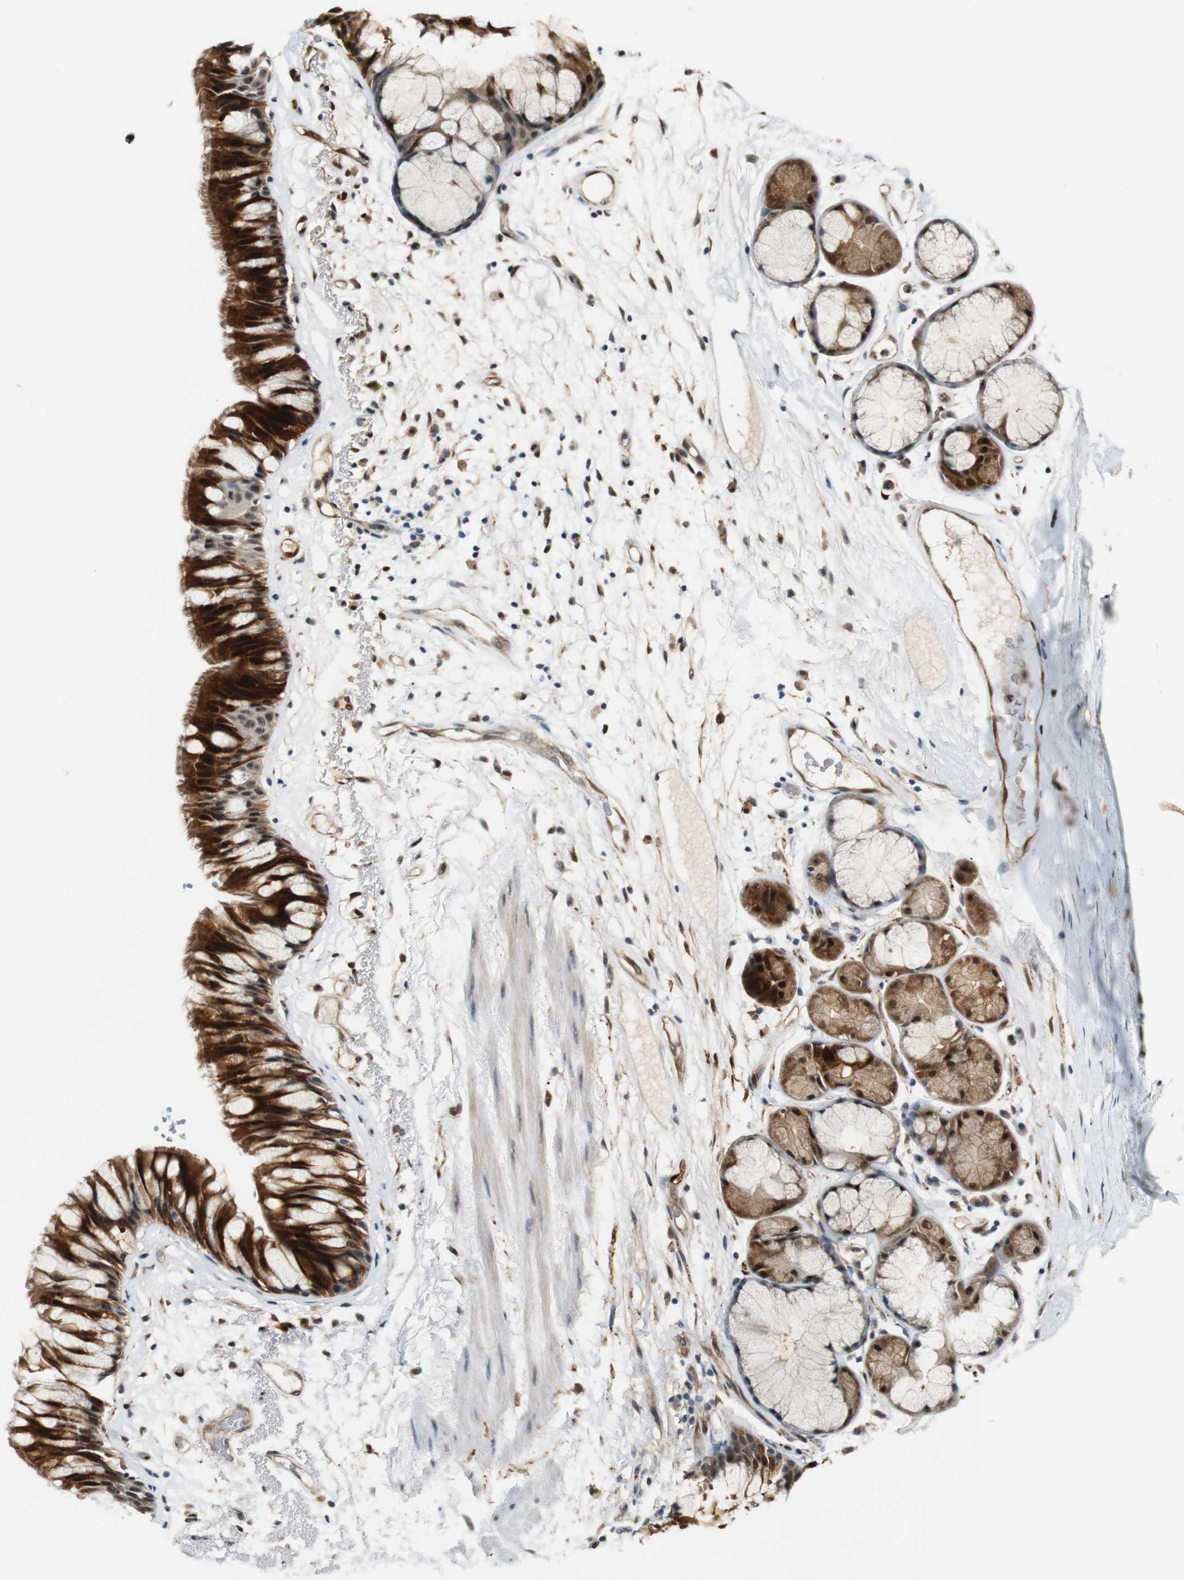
{"staining": {"intensity": "strong", "quantity": ">75%", "location": "cytoplasmic/membranous,nuclear"}, "tissue": "bronchus", "cell_type": "Respiratory epithelial cells", "image_type": "normal", "snomed": [{"axis": "morphology", "description": "Normal tissue, NOS"}, {"axis": "topography", "description": "Bronchus"}], "caption": "Immunohistochemical staining of normal bronchus reveals strong cytoplasmic/membranous,nuclear protein expression in approximately >75% of respiratory epithelial cells. The protein is shown in brown color, while the nuclei are stained blue.", "gene": "LXN", "patient": {"sex": "male", "age": 66}}